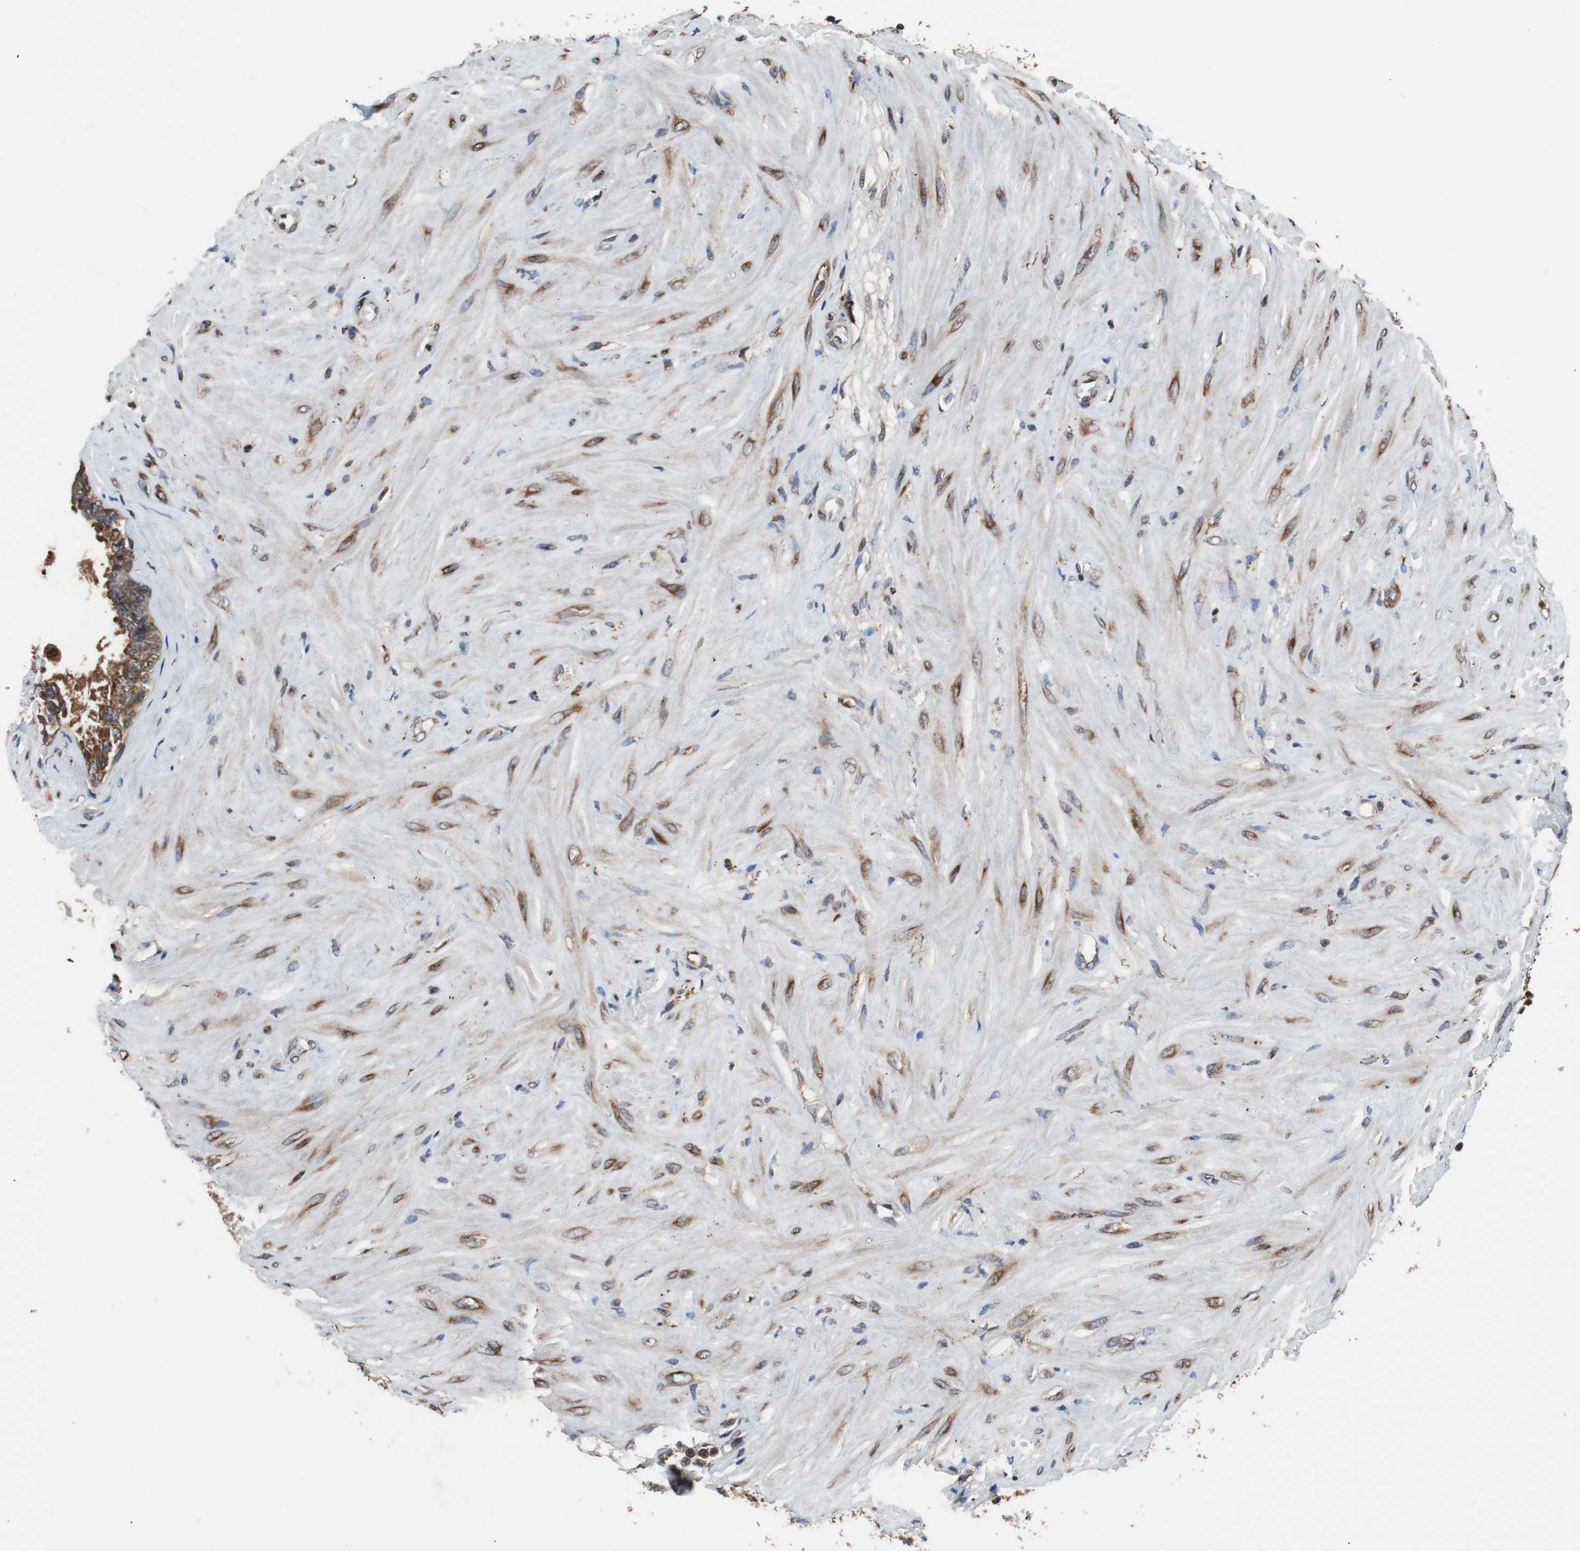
{"staining": {"intensity": "strong", "quantity": ">75%", "location": "cytoplasmic/membranous"}, "tissue": "seminal vesicle", "cell_type": "Glandular cells", "image_type": "normal", "snomed": [{"axis": "morphology", "description": "Normal tissue, NOS"}, {"axis": "topography", "description": "Seminal veicle"}], "caption": "This image demonstrates immunohistochemistry staining of benign human seminal vesicle, with high strong cytoplasmic/membranous staining in about >75% of glandular cells.", "gene": "USP10", "patient": {"sex": "male", "age": 61}}